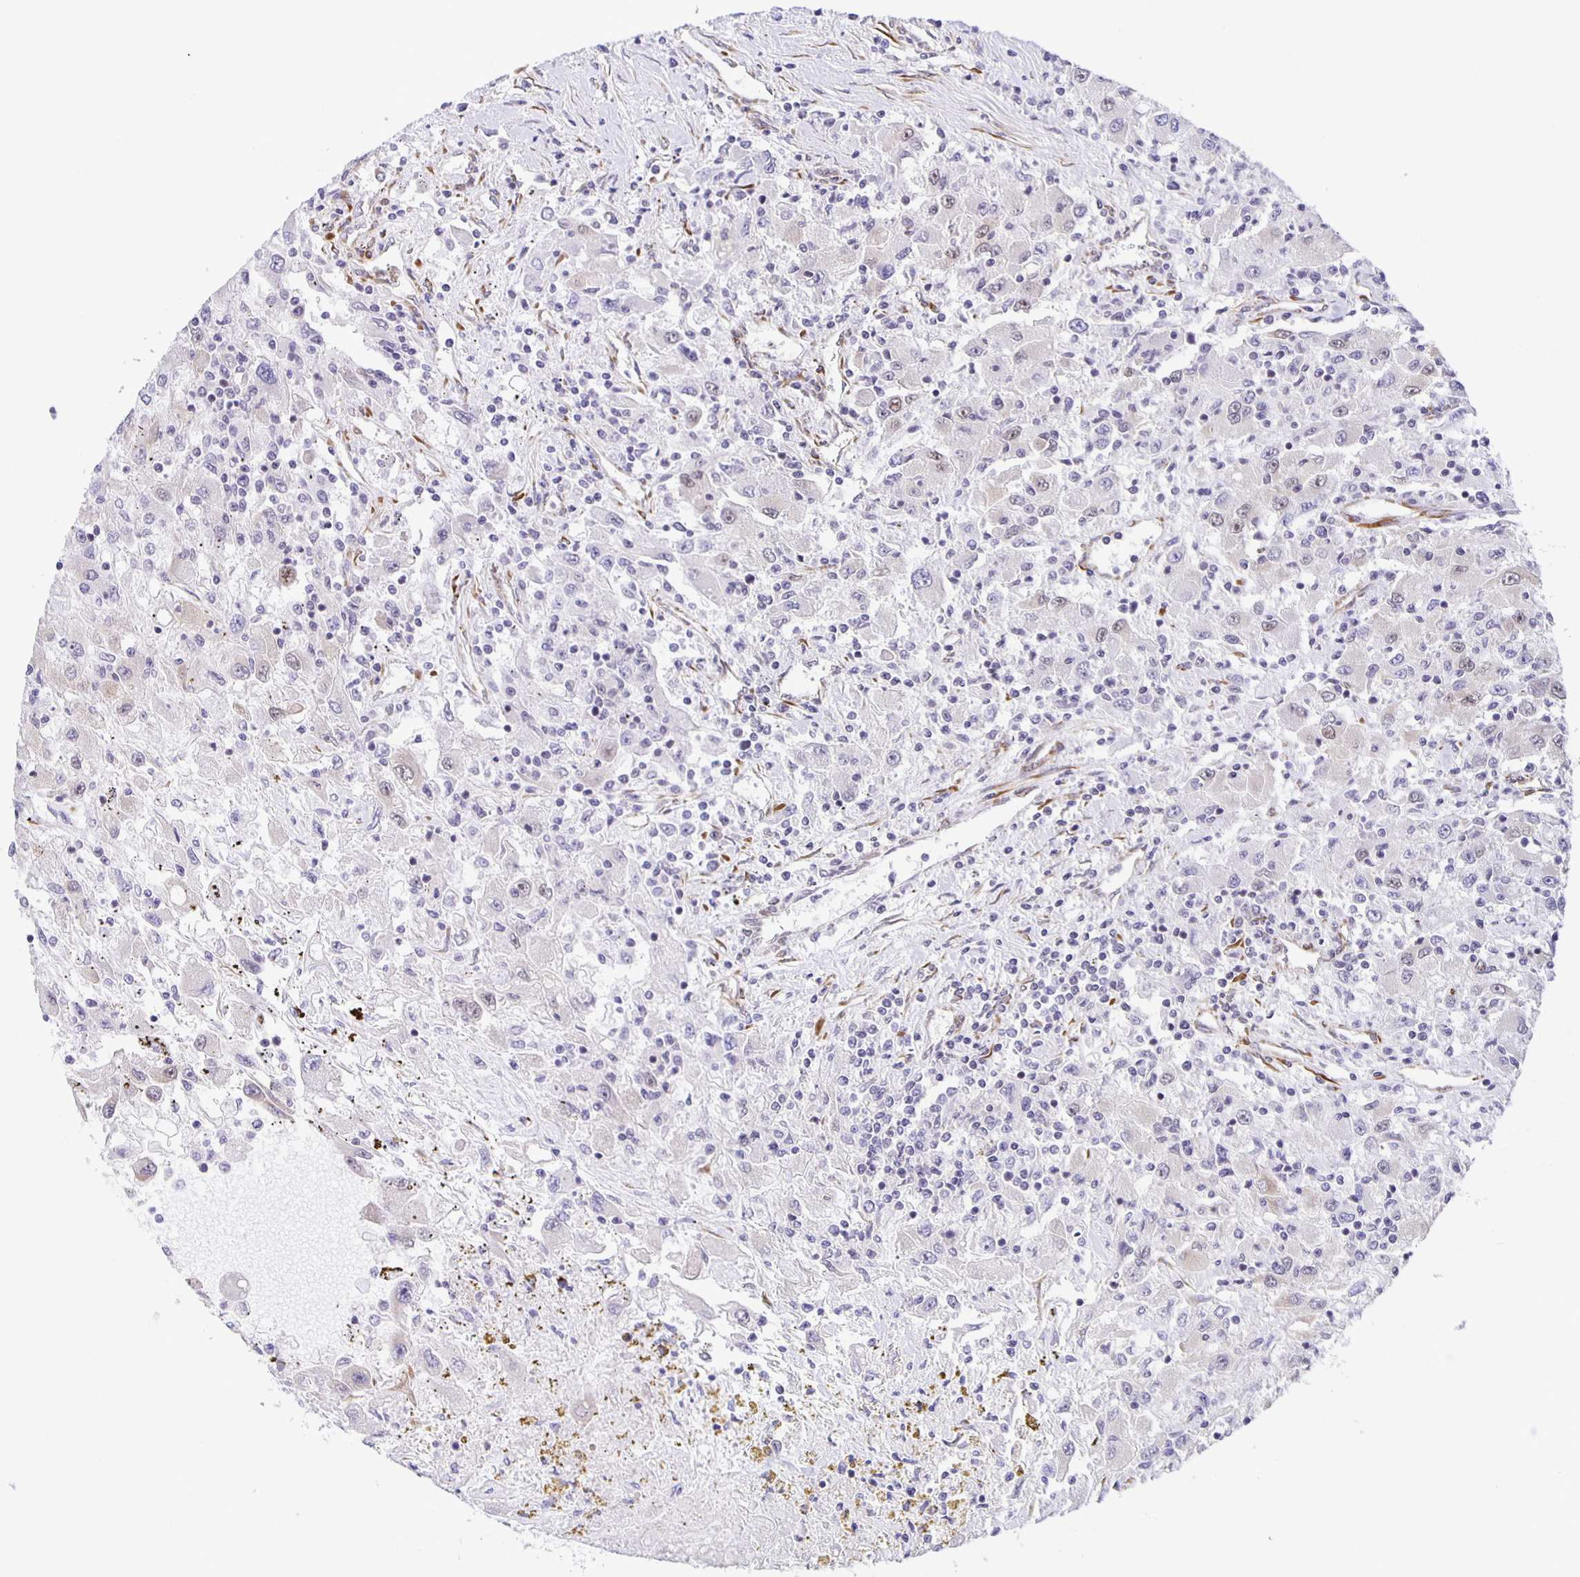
{"staining": {"intensity": "weak", "quantity": "<25%", "location": "nuclear"}, "tissue": "renal cancer", "cell_type": "Tumor cells", "image_type": "cancer", "snomed": [{"axis": "morphology", "description": "Adenocarcinoma, NOS"}, {"axis": "topography", "description": "Kidney"}], "caption": "An immunohistochemistry (IHC) image of renal cancer is shown. There is no staining in tumor cells of renal cancer.", "gene": "ZRANB2", "patient": {"sex": "female", "age": 67}}